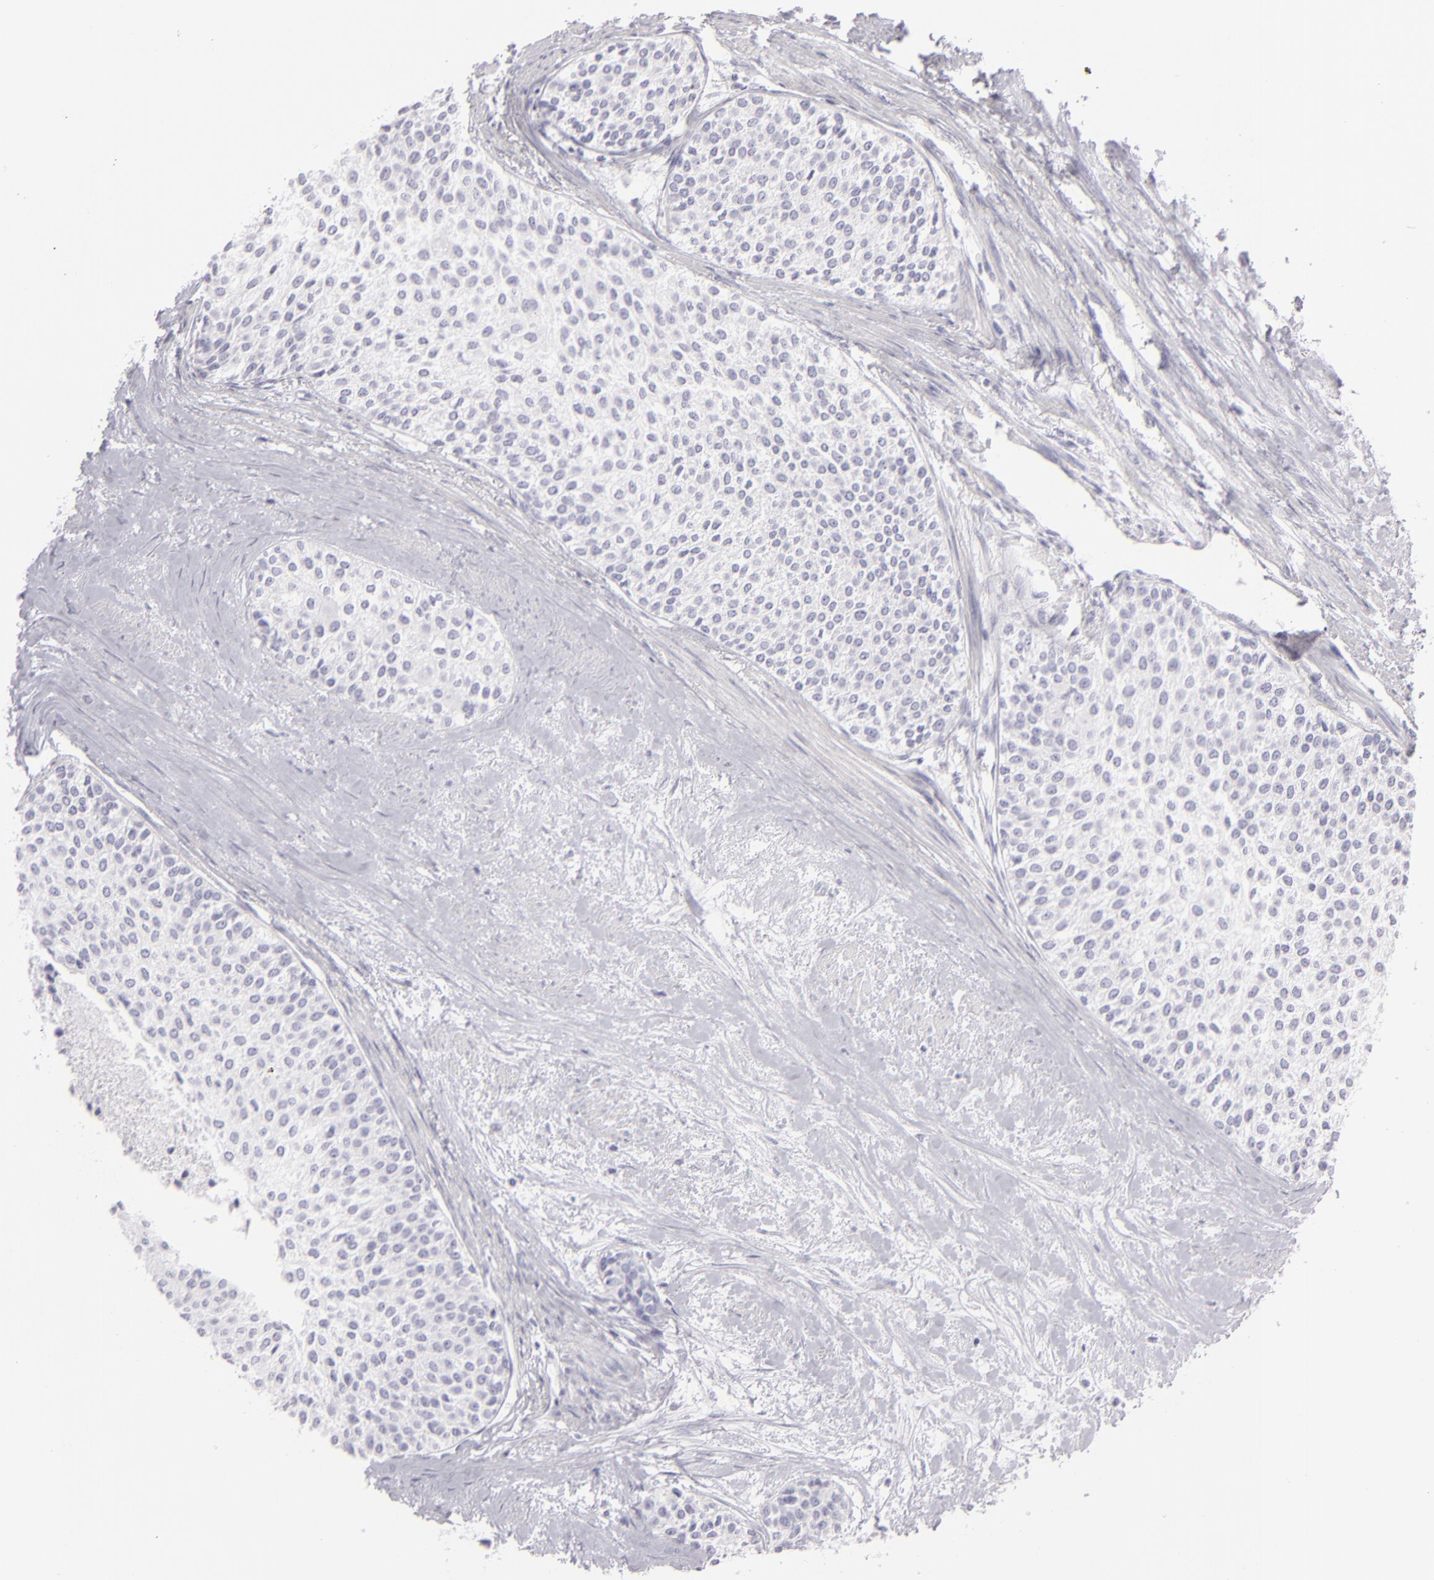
{"staining": {"intensity": "negative", "quantity": "none", "location": "none"}, "tissue": "urothelial cancer", "cell_type": "Tumor cells", "image_type": "cancer", "snomed": [{"axis": "morphology", "description": "Urothelial carcinoma, Low grade"}, {"axis": "topography", "description": "Urinary bladder"}], "caption": "Urothelial carcinoma (low-grade) was stained to show a protein in brown. There is no significant staining in tumor cells.", "gene": "FLG", "patient": {"sex": "female", "age": 73}}